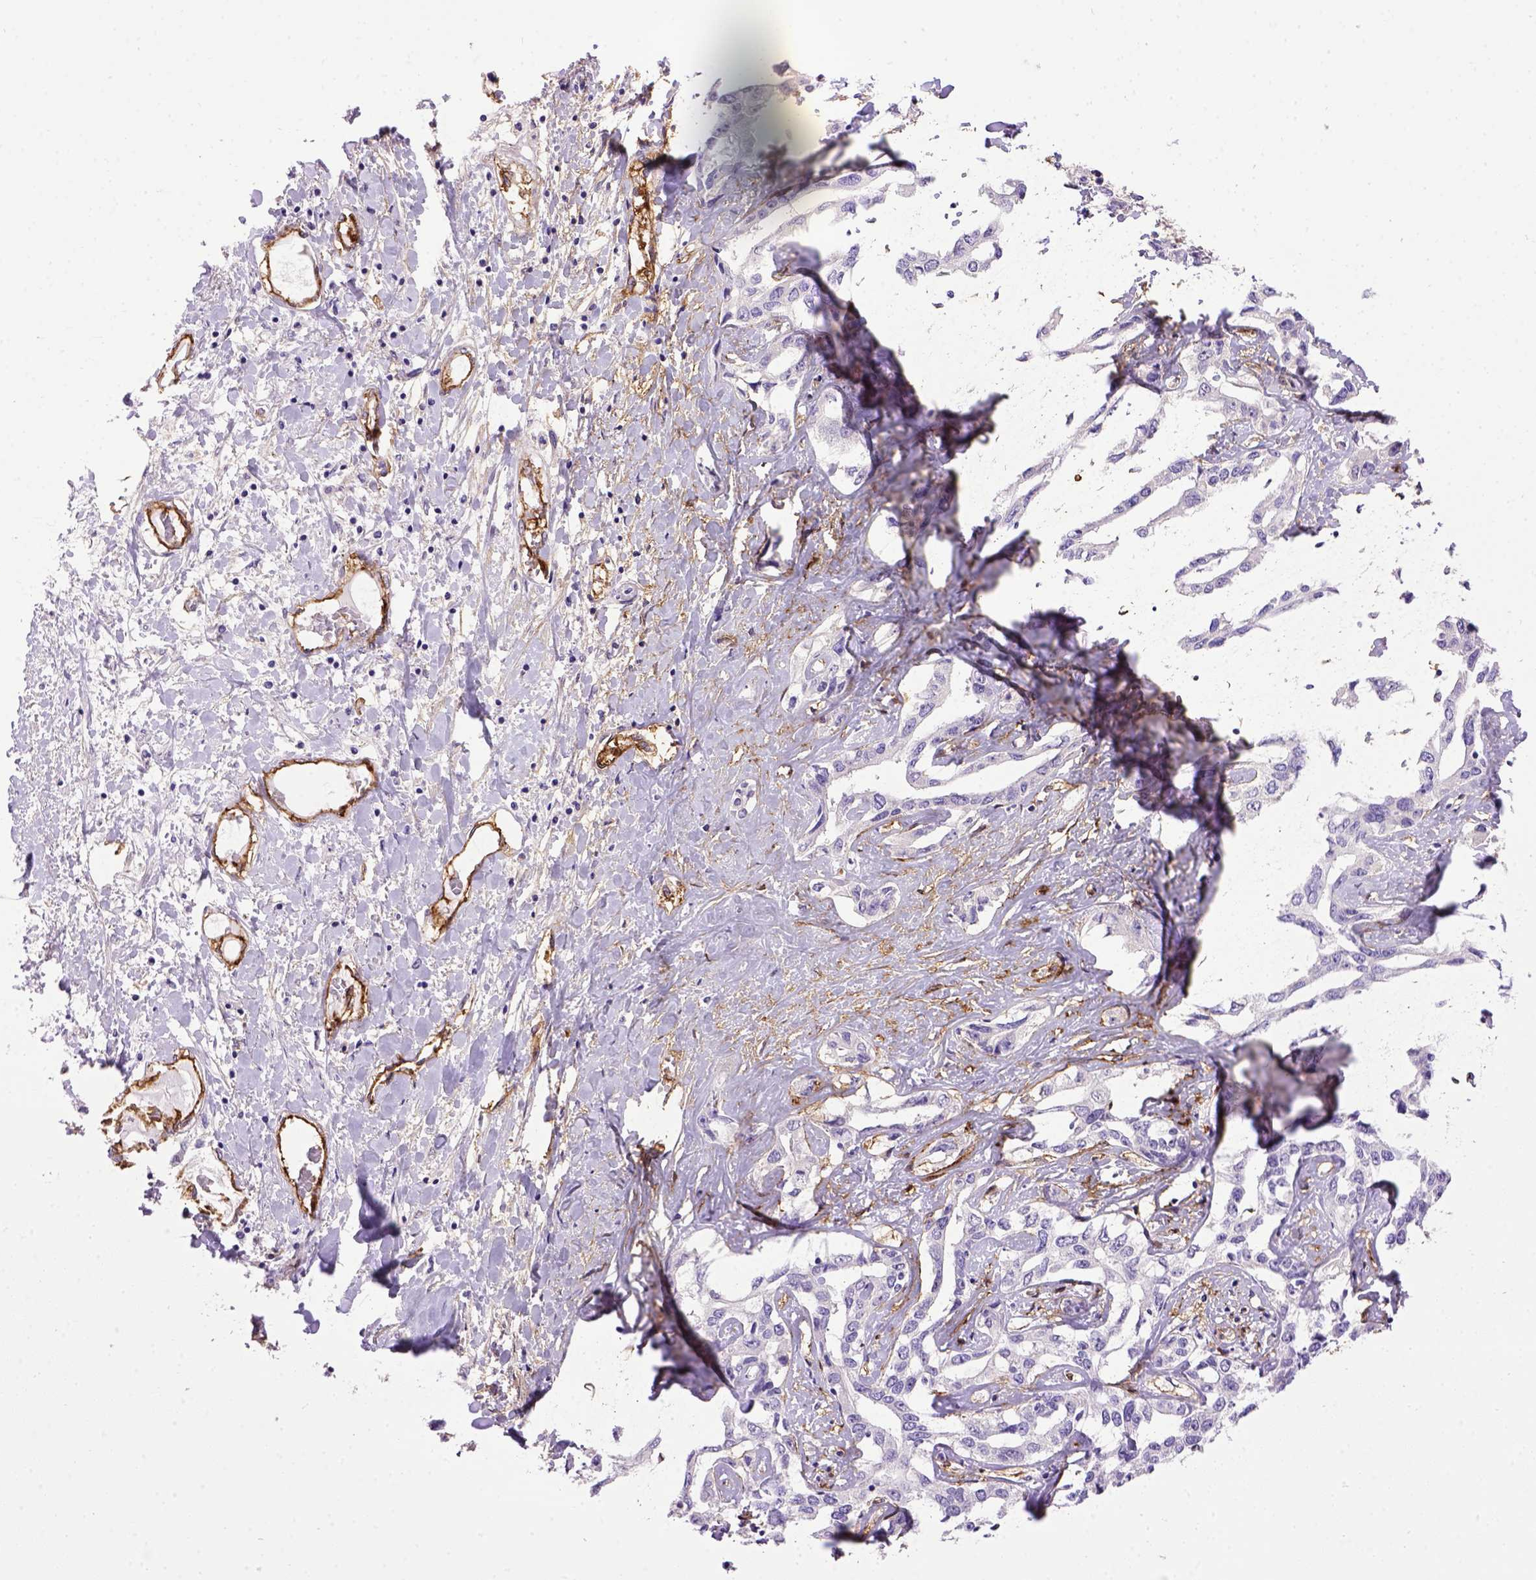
{"staining": {"intensity": "negative", "quantity": "none", "location": "none"}, "tissue": "liver cancer", "cell_type": "Tumor cells", "image_type": "cancer", "snomed": [{"axis": "morphology", "description": "Cholangiocarcinoma"}, {"axis": "topography", "description": "Liver"}], "caption": "Protein analysis of liver cholangiocarcinoma demonstrates no significant staining in tumor cells.", "gene": "ENG", "patient": {"sex": "male", "age": 59}}